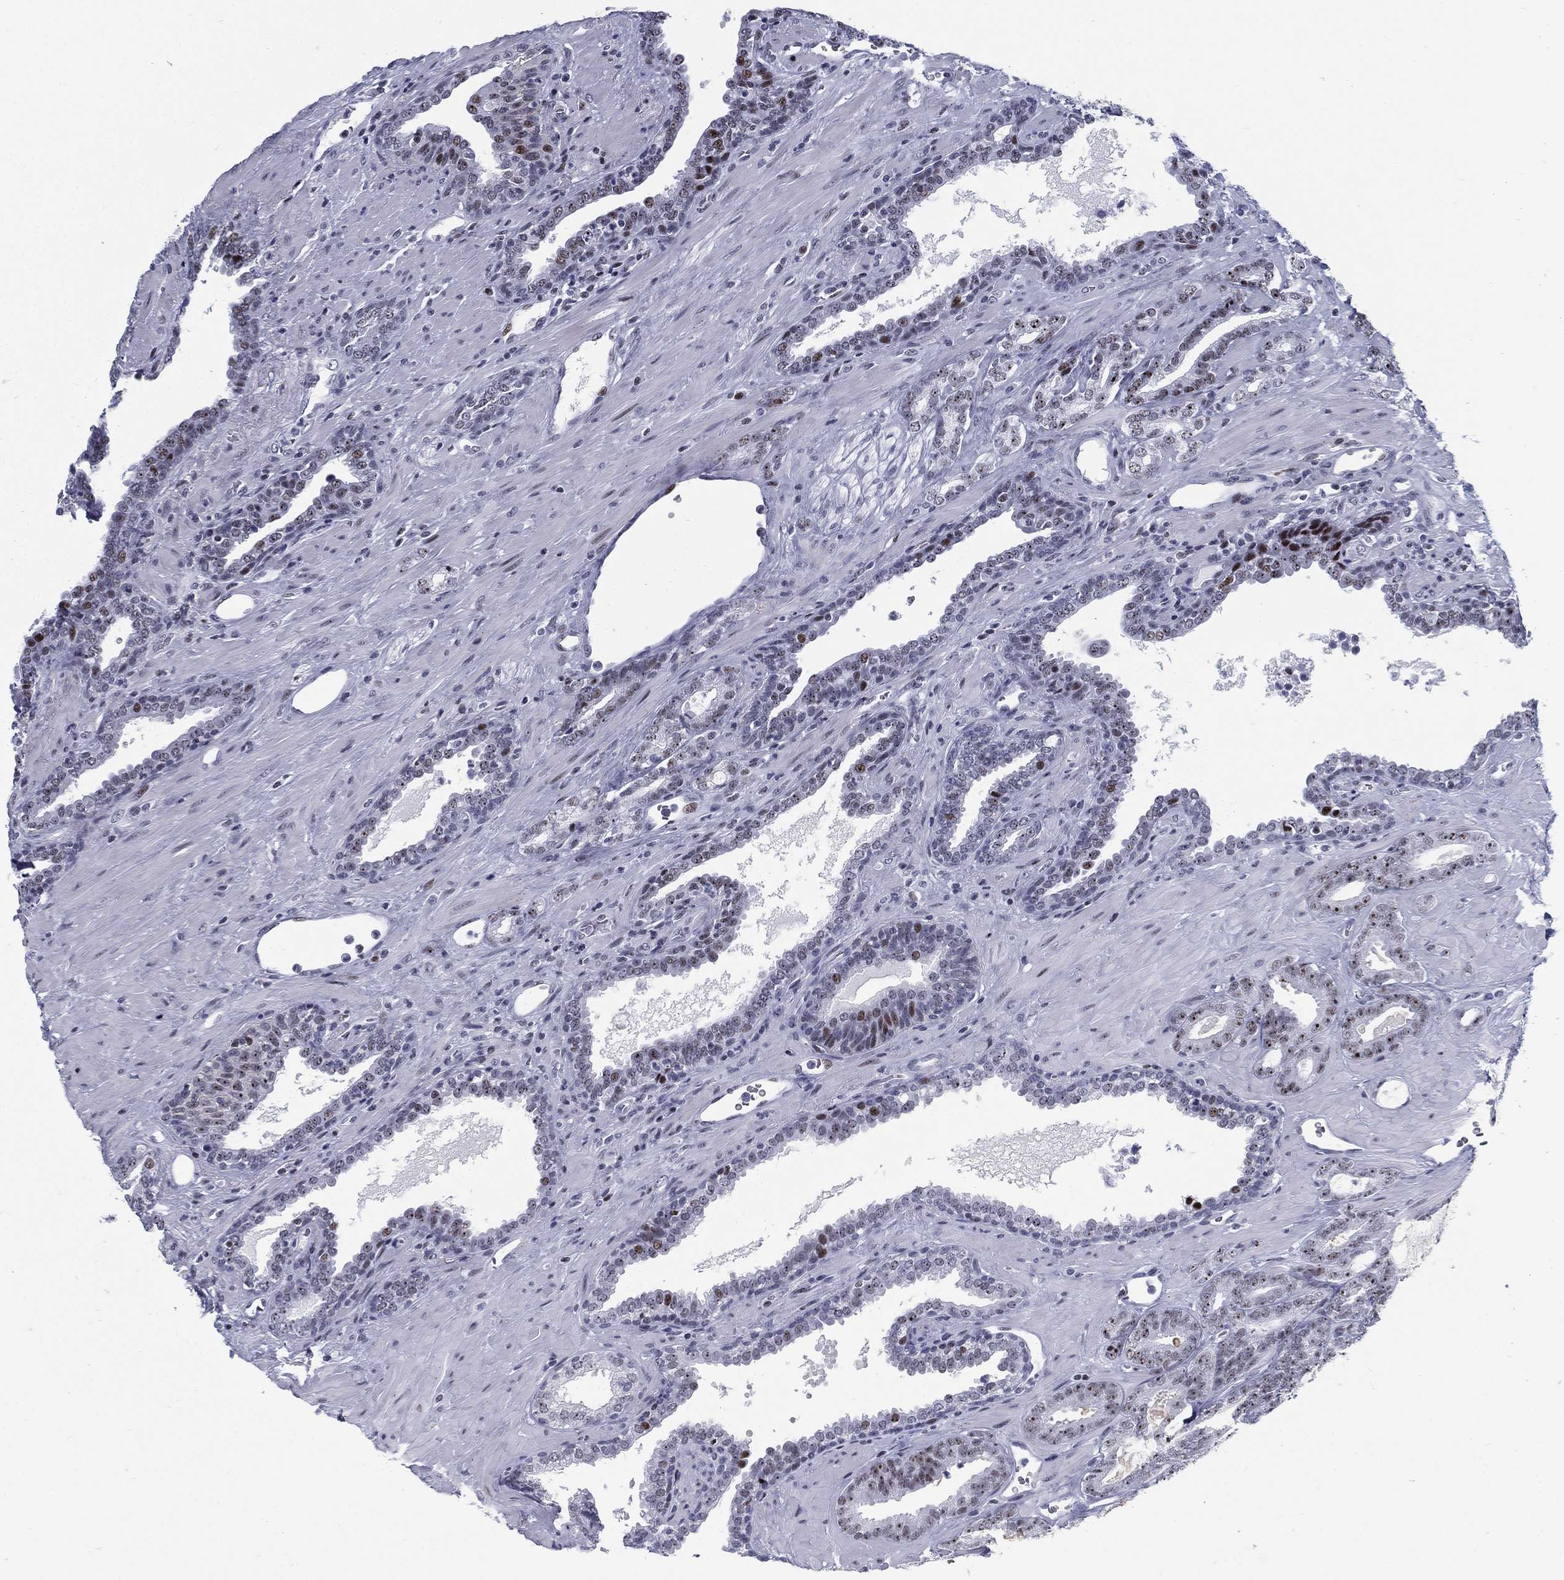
{"staining": {"intensity": "strong", "quantity": "<25%", "location": "nuclear"}, "tissue": "prostate cancer", "cell_type": "Tumor cells", "image_type": "cancer", "snomed": [{"axis": "morphology", "description": "Adenocarcinoma, Low grade"}, {"axis": "topography", "description": "Prostate"}], "caption": "Protein expression analysis of prostate low-grade adenocarcinoma reveals strong nuclear staining in approximately <25% of tumor cells. (brown staining indicates protein expression, while blue staining denotes nuclei).", "gene": "CYB561D2", "patient": {"sex": "male", "age": 61}}